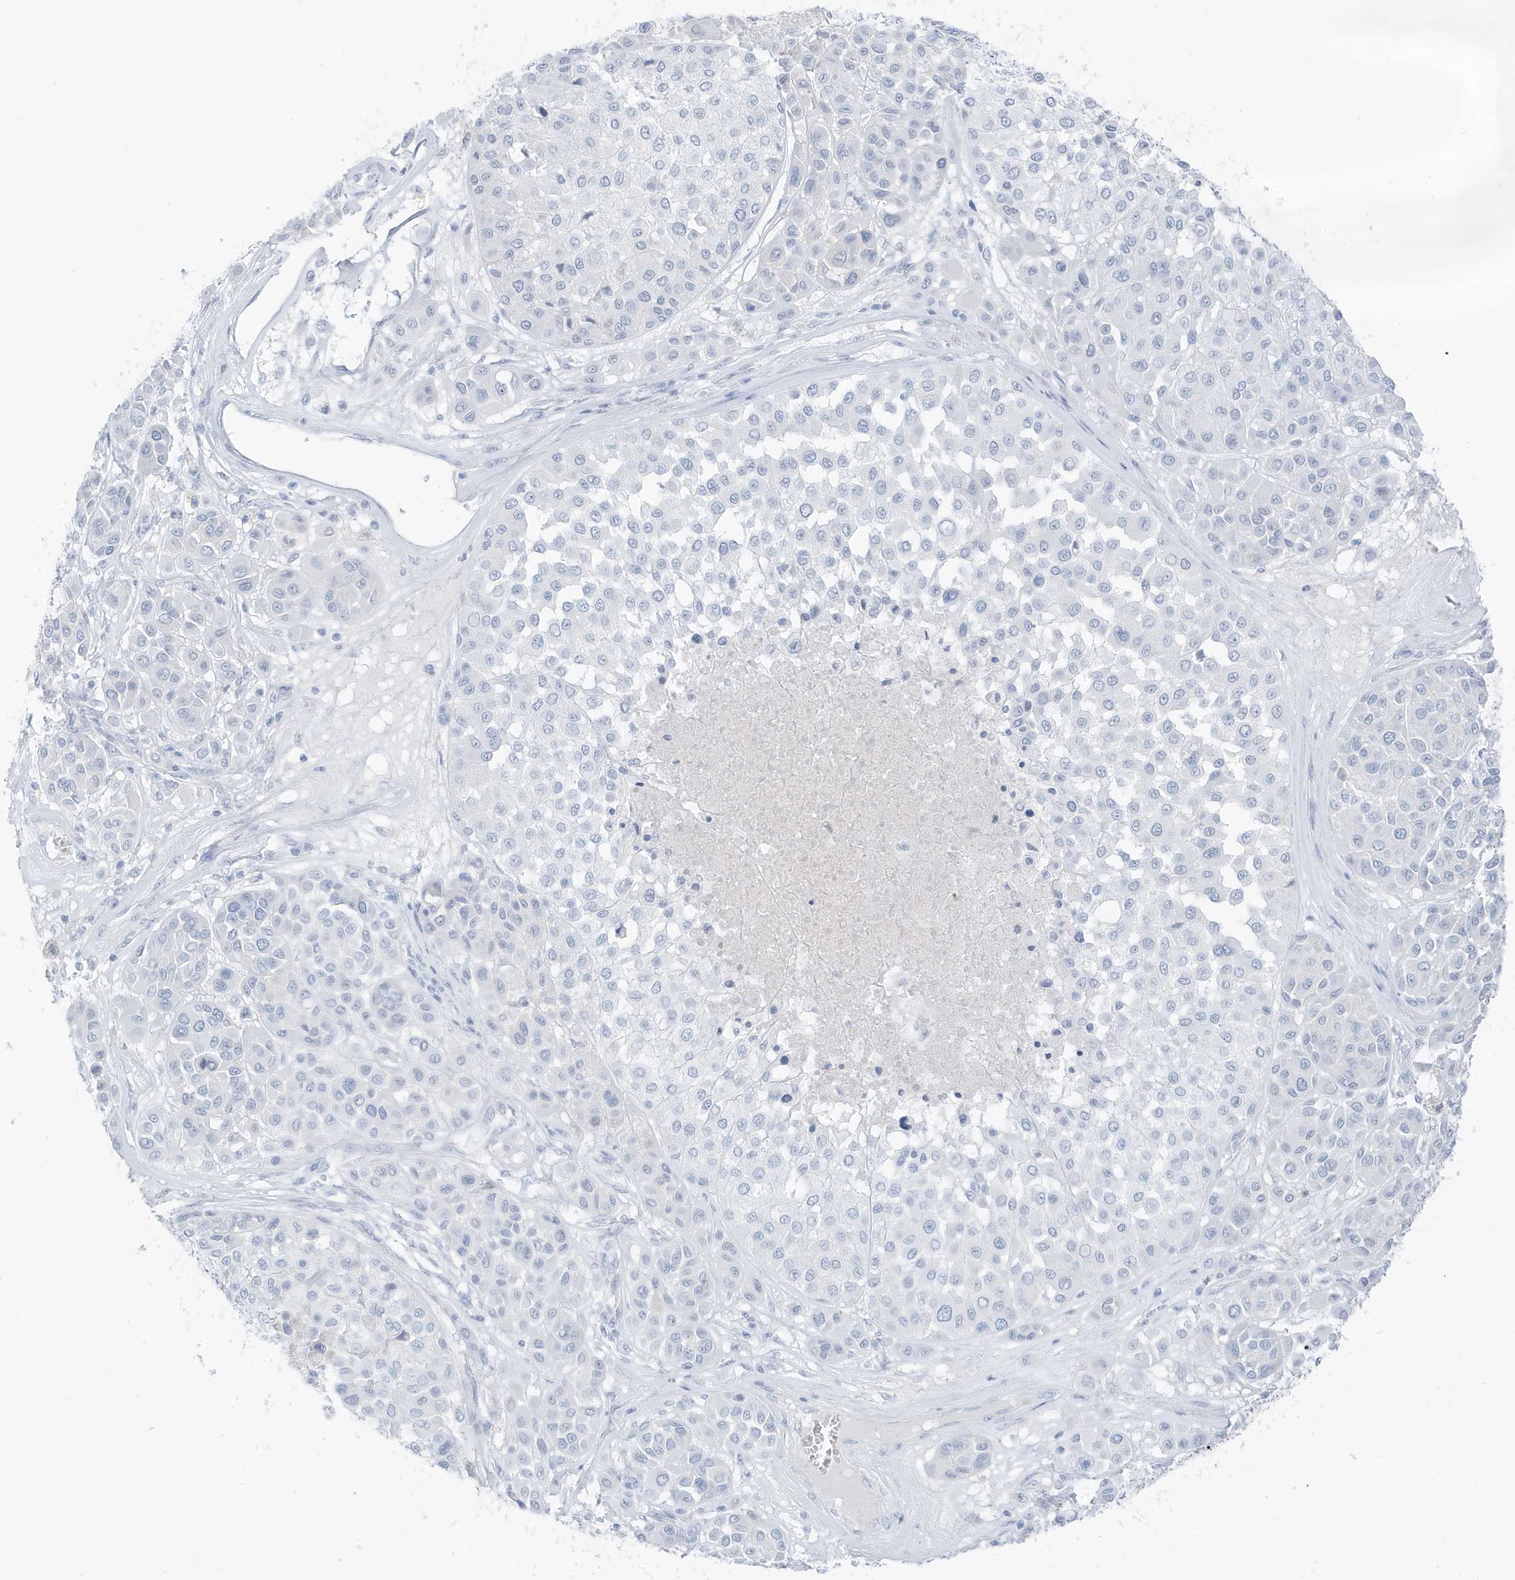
{"staining": {"intensity": "negative", "quantity": "none", "location": "none"}, "tissue": "melanoma", "cell_type": "Tumor cells", "image_type": "cancer", "snomed": [{"axis": "morphology", "description": "Malignant melanoma, Metastatic site"}, {"axis": "topography", "description": "Soft tissue"}], "caption": "A photomicrograph of melanoma stained for a protein shows no brown staining in tumor cells. The staining was performed using DAB to visualize the protein expression in brown, while the nuclei were stained in blue with hematoxylin (Magnification: 20x).", "gene": "ZFP64", "patient": {"sex": "male", "age": 41}}